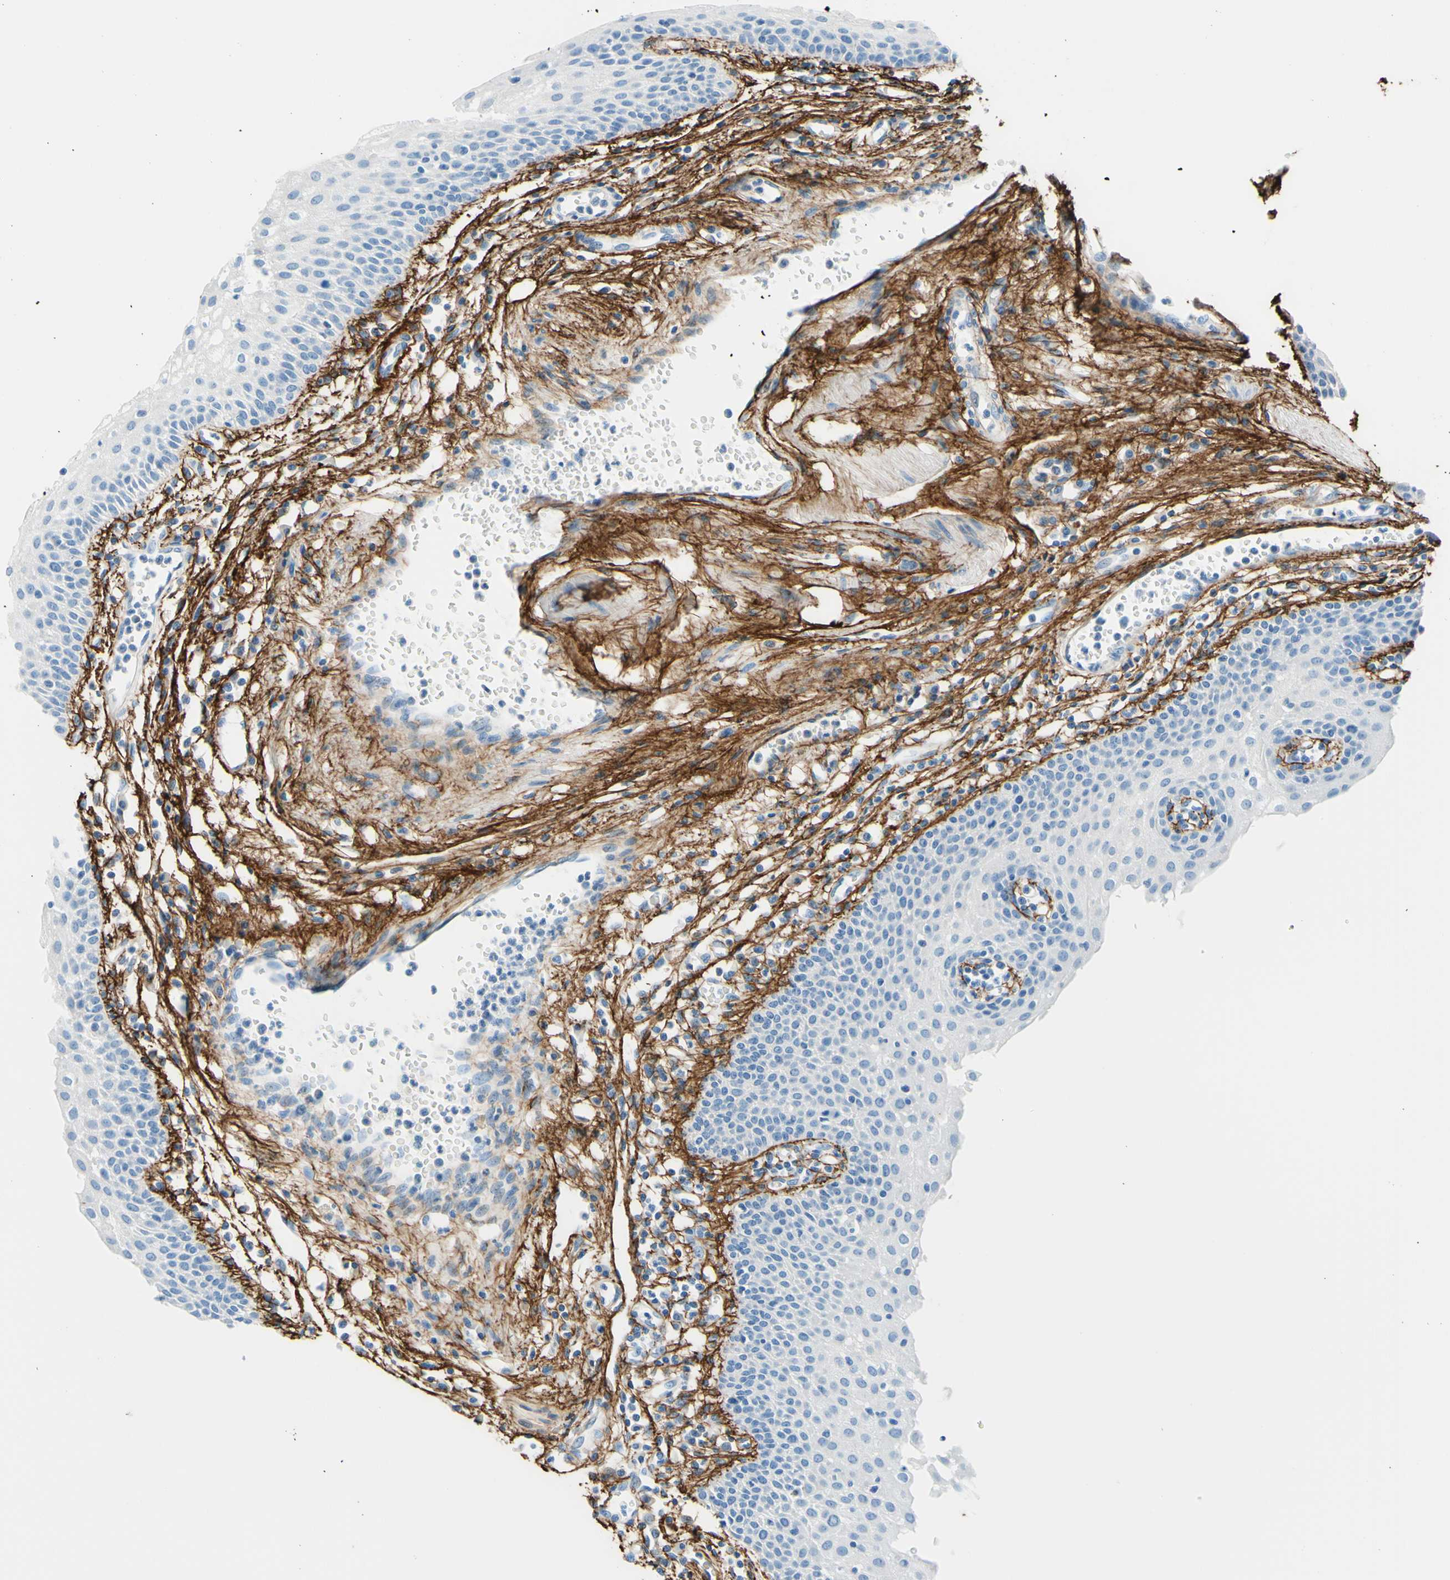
{"staining": {"intensity": "negative", "quantity": "none", "location": "none"}, "tissue": "urothelial cancer", "cell_type": "Tumor cells", "image_type": "cancer", "snomed": [{"axis": "morphology", "description": "Urothelial carcinoma, High grade"}, {"axis": "topography", "description": "Urinary bladder"}], "caption": "Urothelial cancer was stained to show a protein in brown. There is no significant positivity in tumor cells.", "gene": "MFAP5", "patient": {"sex": "female", "age": 85}}